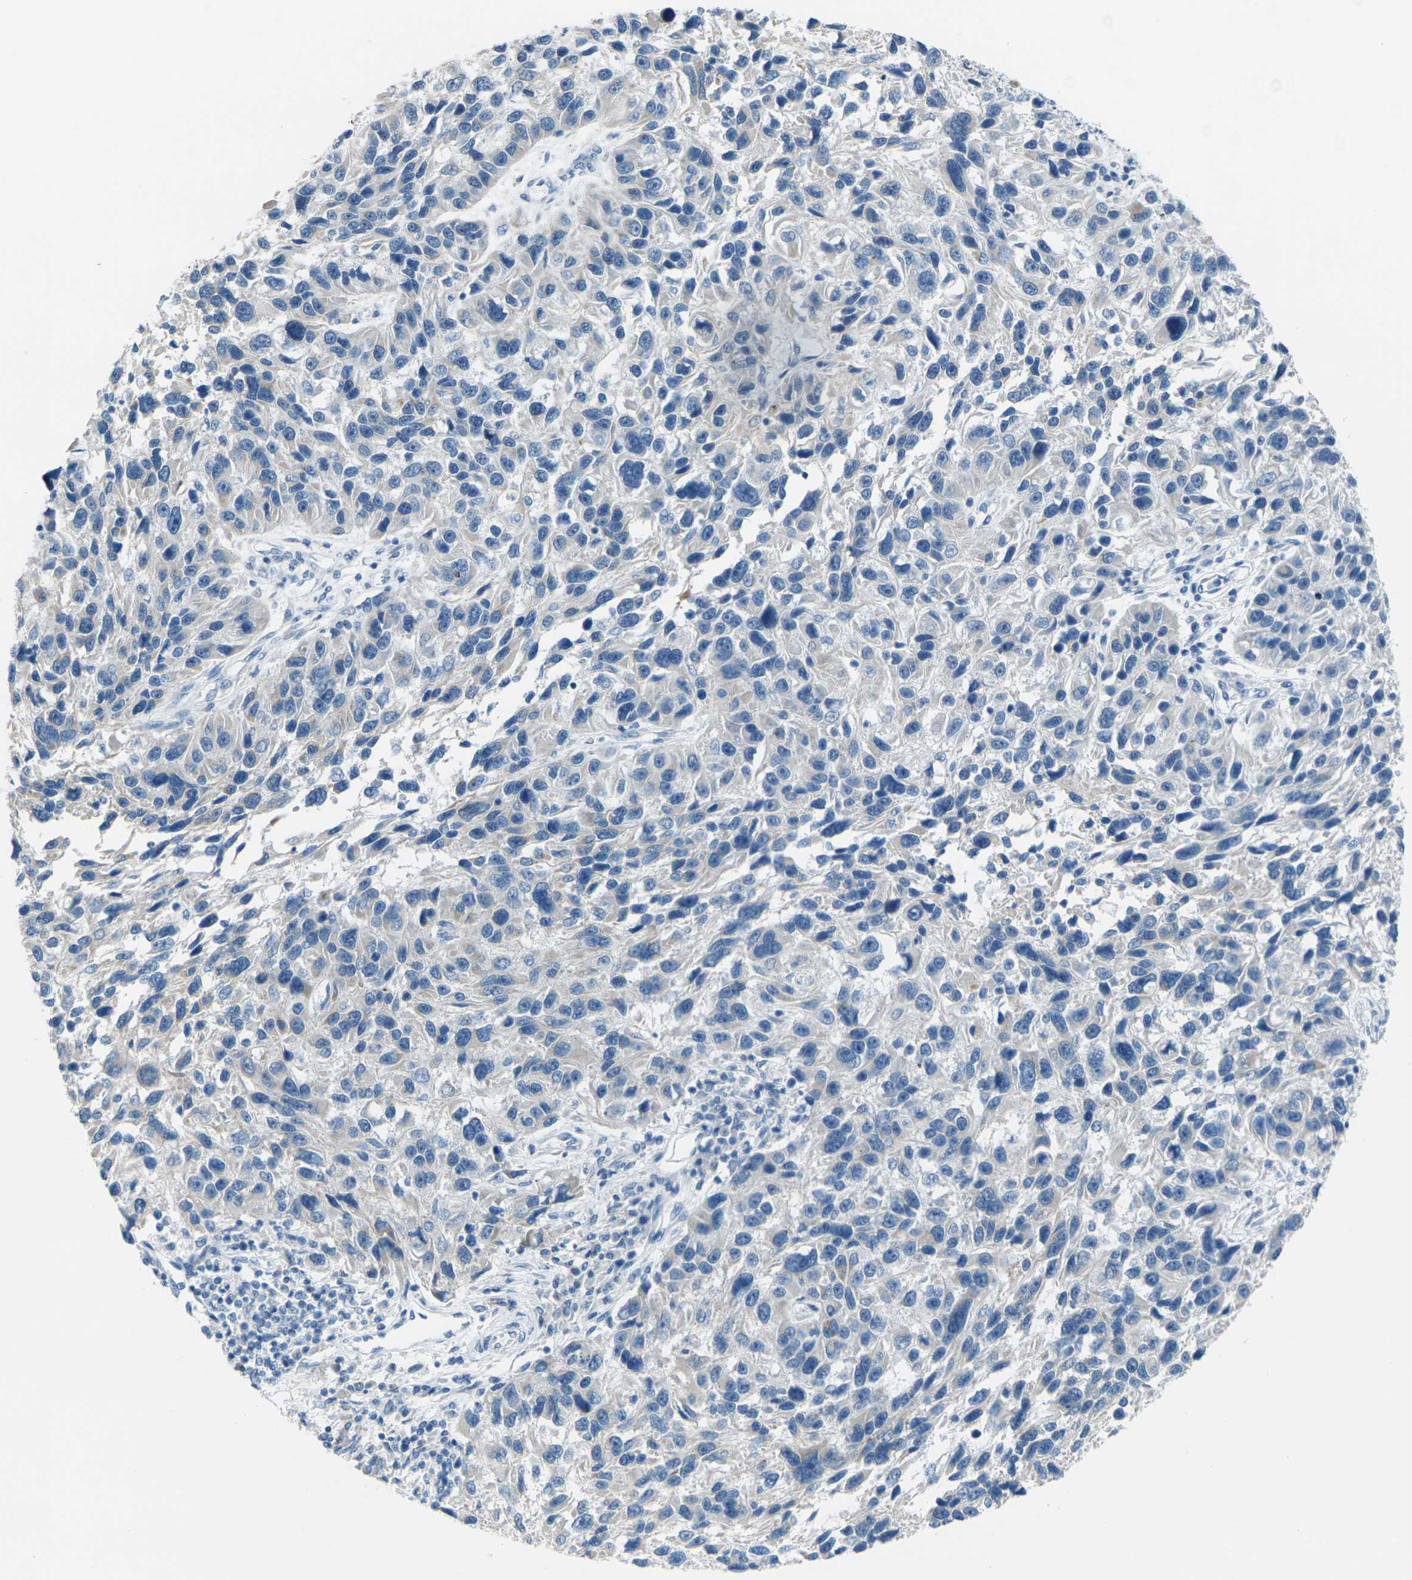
{"staining": {"intensity": "negative", "quantity": "none", "location": "none"}, "tissue": "melanoma", "cell_type": "Tumor cells", "image_type": "cancer", "snomed": [{"axis": "morphology", "description": "Malignant melanoma, NOS"}, {"axis": "topography", "description": "Skin"}], "caption": "Tumor cells are negative for protein expression in human malignant melanoma.", "gene": "ANKRD46", "patient": {"sex": "male", "age": 53}}